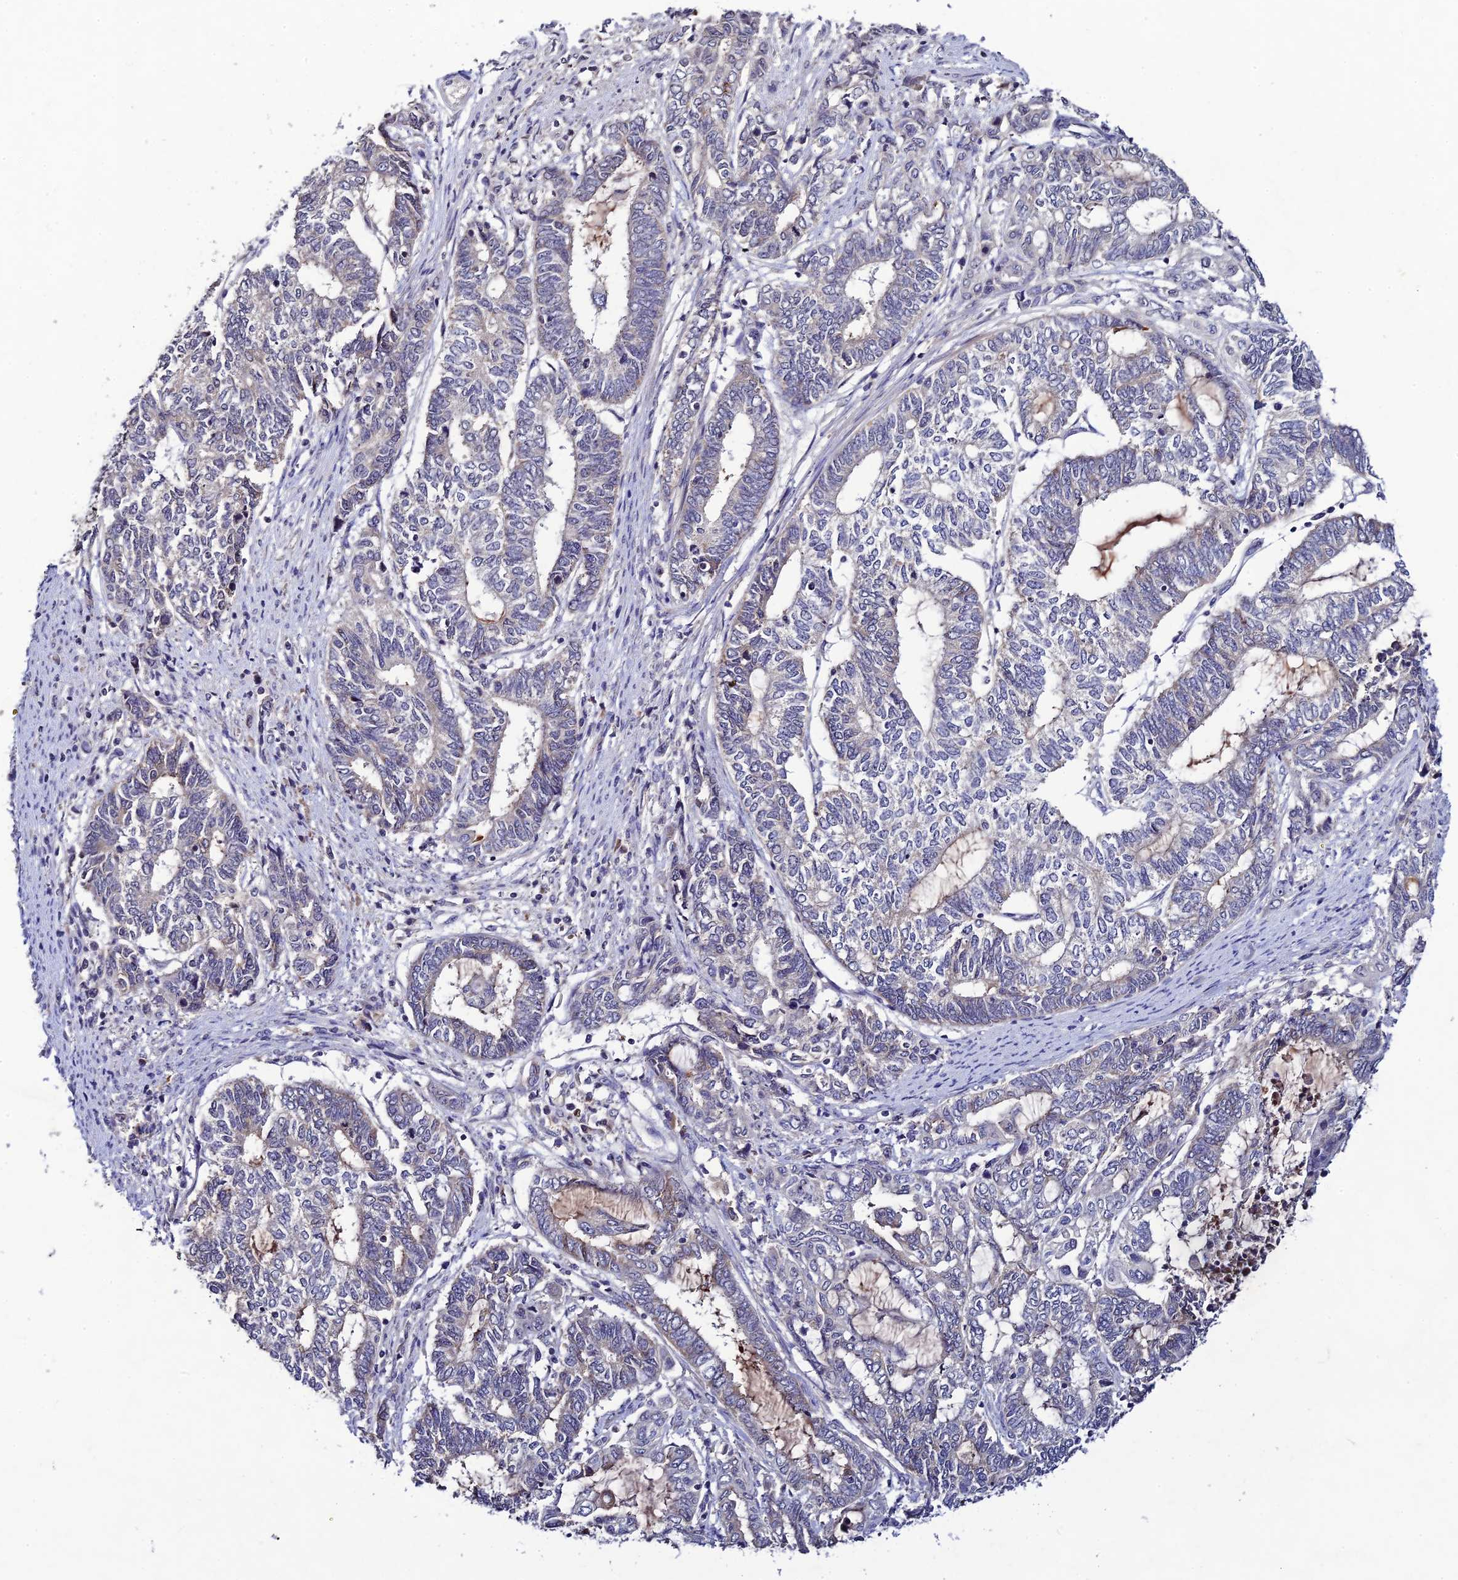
{"staining": {"intensity": "negative", "quantity": "none", "location": "none"}, "tissue": "endometrial cancer", "cell_type": "Tumor cells", "image_type": "cancer", "snomed": [{"axis": "morphology", "description": "Adenocarcinoma, NOS"}, {"axis": "topography", "description": "Uterus"}, {"axis": "topography", "description": "Endometrium"}], "caption": "High power microscopy micrograph of an immunohistochemistry (IHC) histopathology image of endometrial adenocarcinoma, revealing no significant staining in tumor cells.", "gene": "CHST5", "patient": {"sex": "female", "age": 70}}